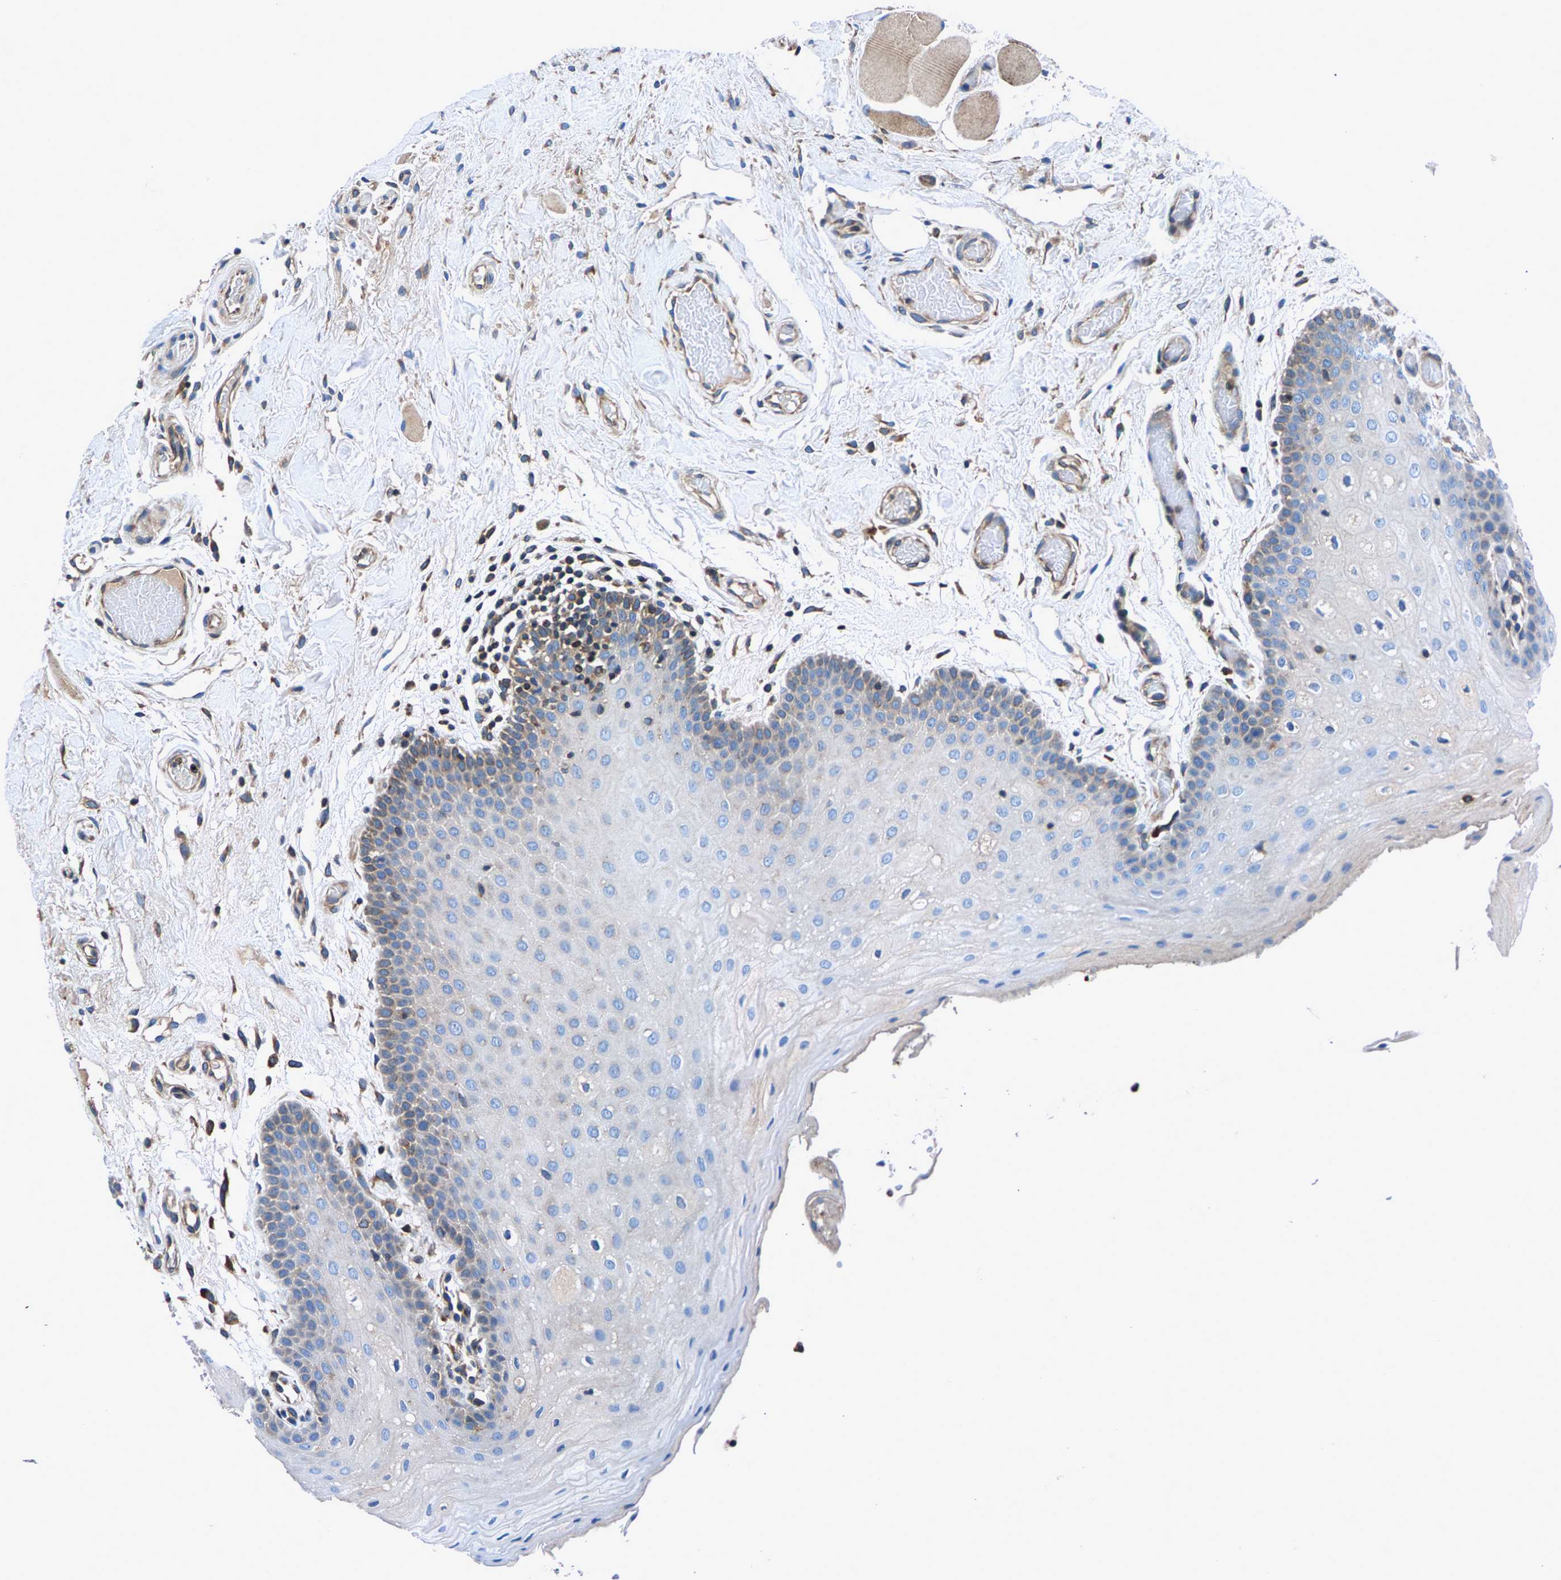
{"staining": {"intensity": "weak", "quantity": "<25%", "location": "cytoplasmic/membranous"}, "tissue": "oral mucosa", "cell_type": "Squamous epithelial cells", "image_type": "normal", "snomed": [{"axis": "morphology", "description": "Normal tissue, NOS"}, {"axis": "morphology", "description": "Squamous cell carcinoma, NOS"}, {"axis": "topography", "description": "Oral tissue"}, {"axis": "topography", "description": "Head-Neck"}], "caption": "IHC of benign oral mucosa reveals no positivity in squamous epithelial cells. (Stains: DAB IHC with hematoxylin counter stain, Microscopy: brightfield microscopy at high magnification).", "gene": "LPCAT1", "patient": {"sex": "male", "age": 71}}